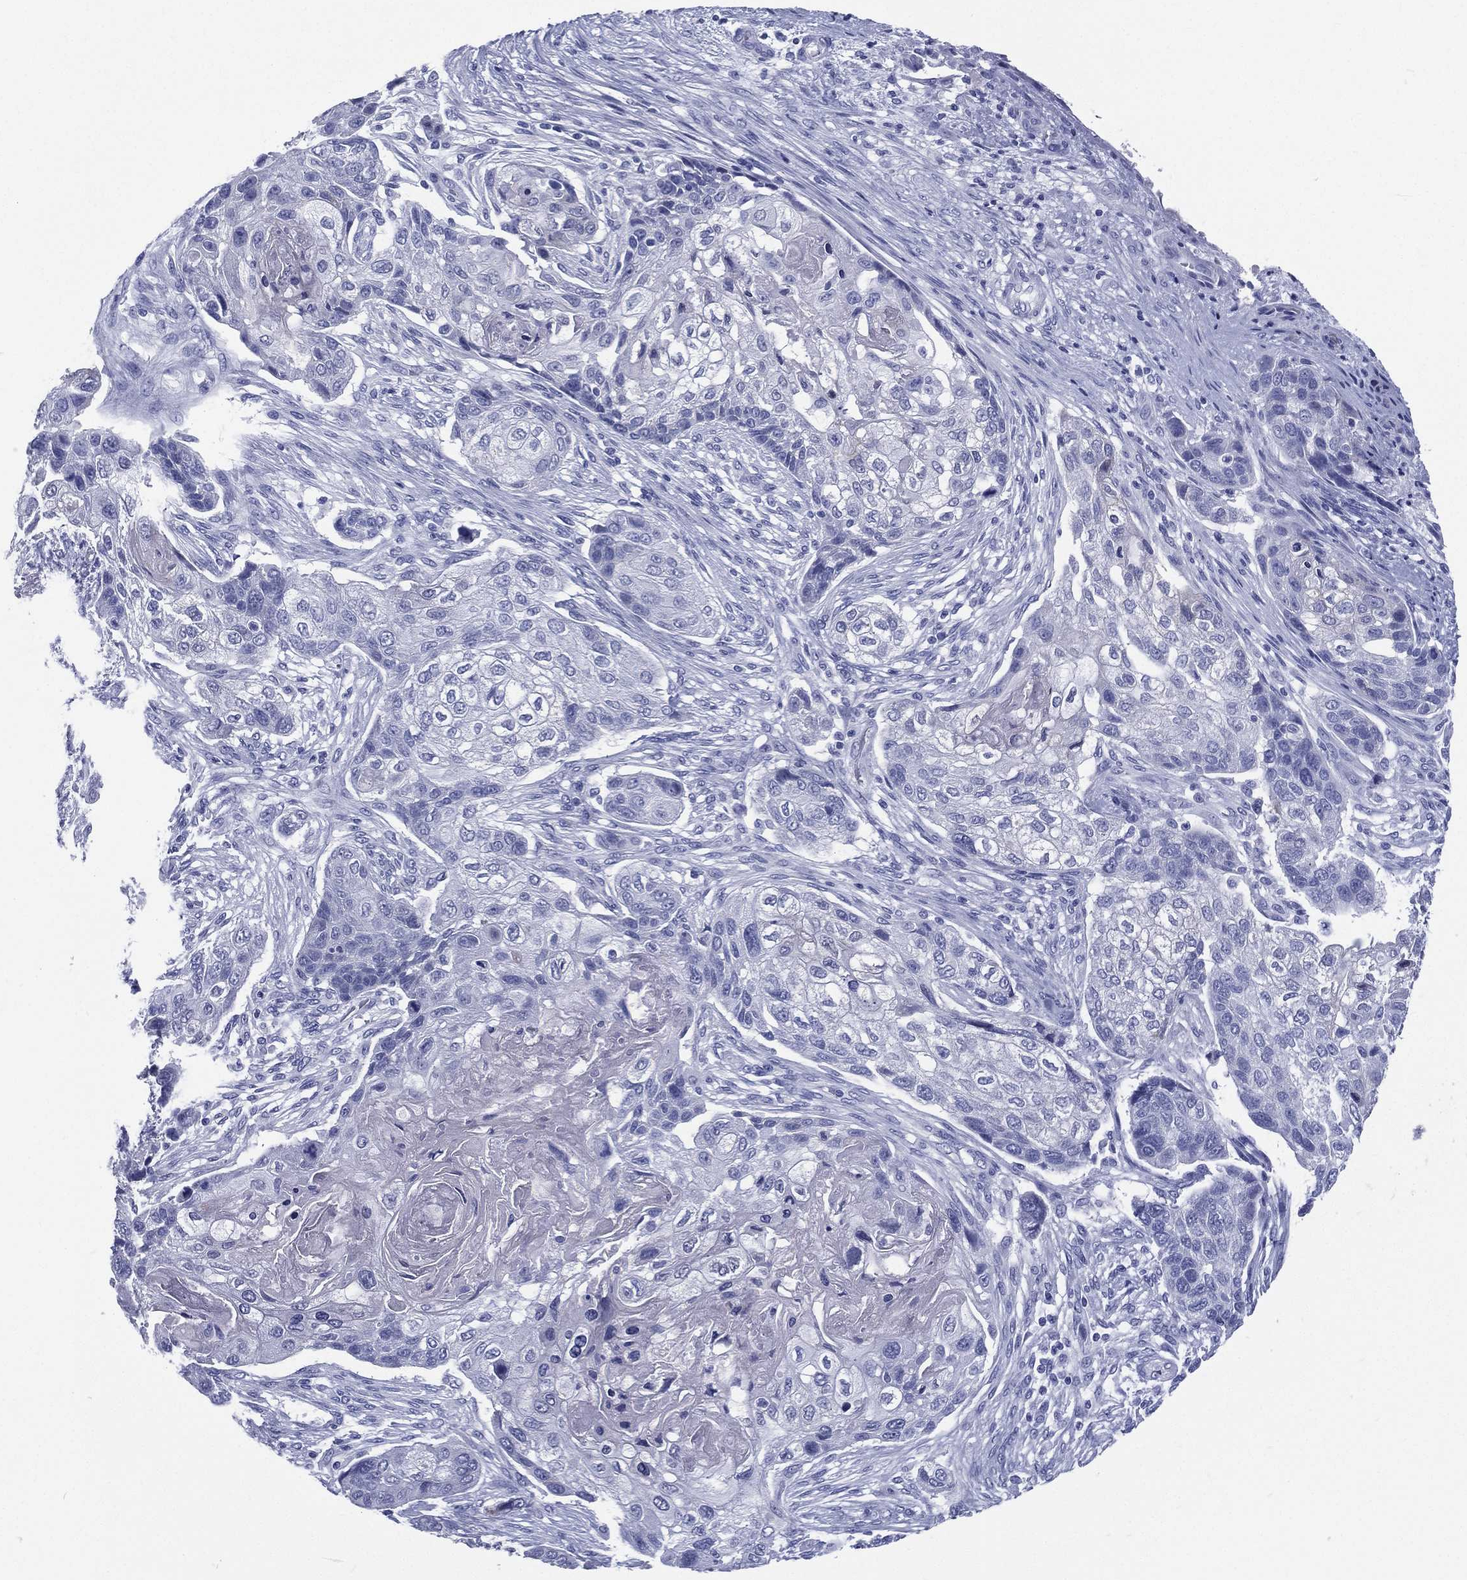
{"staining": {"intensity": "negative", "quantity": "none", "location": "none"}, "tissue": "lung cancer", "cell_type": "Tumor cells", "image_type": "cancer", "snomed": [{"axis": "morphology", "description": "Normal tissue, NOS"}, {"axis": "morphology", "description": "Squamous cell carcinoma, NOS"}, {"axis": "topography", "description": "Bronchus"}, {"axis": "topography", "description": "Lung"}], "caption": "DAB (3,3'-diaminobenzidine) immunohistochemical staining of lung cancer (squamous cell carcinoma) reveals no significant staining in tumor cells.", "gene": "RSPH4A", "patient": {"sex": "male", "age": 69}}